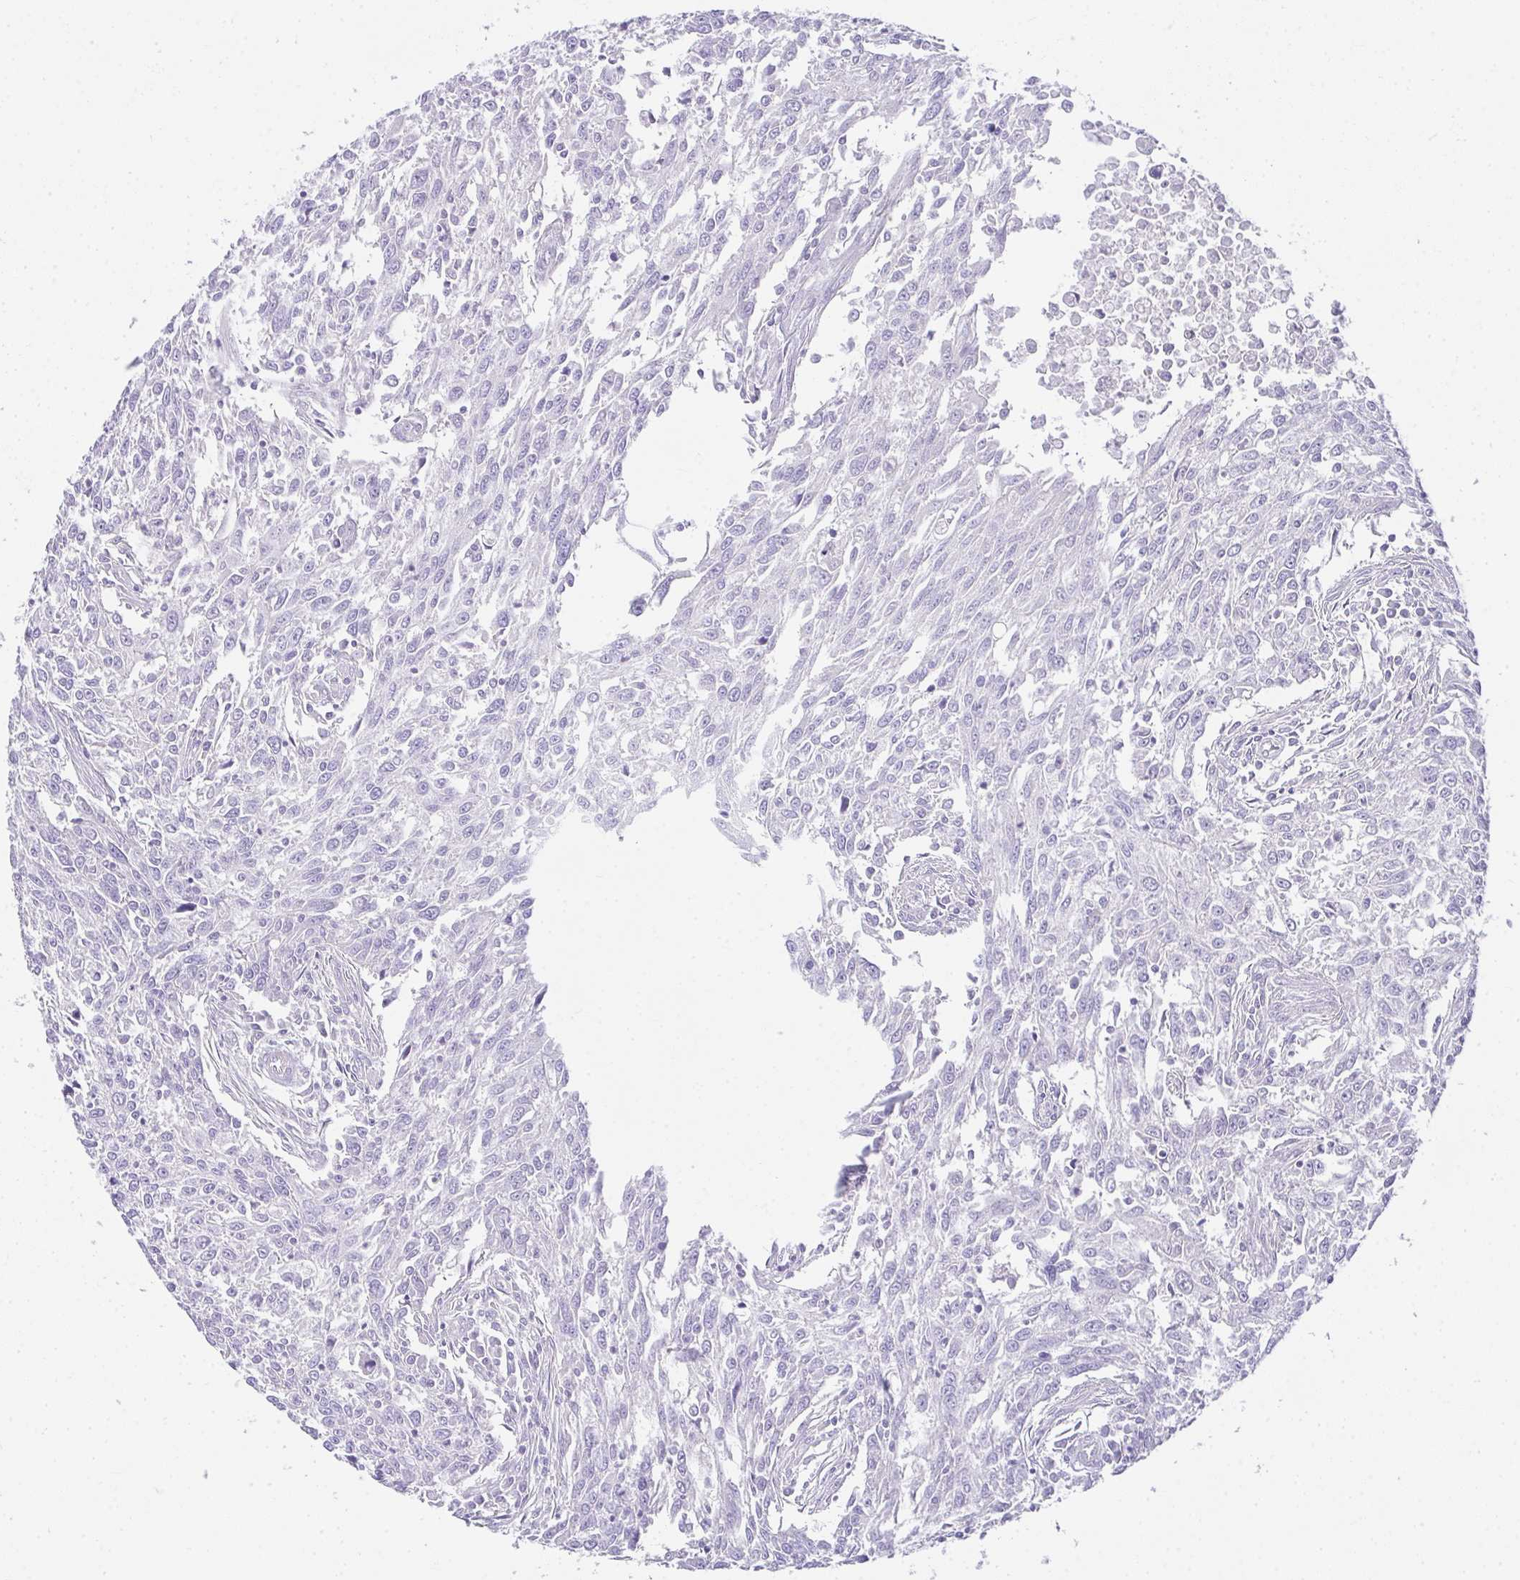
{"staining": {"intensity": "negative", "quantity": "none", "location": "none"}, "tissue": "breast cancer", "cell_type": "Tumor cells", "image_type": "cancer", "snomed": [{"axis": "morphology", "description": "Duct carcinoma"}, {"axis": "topography", "description": "Breast"}], "caption": "Human breast cancer stained for a protein using immunohistochemistry (IHC) displays no expression in tumor cells.", "gene": "AVIL", "patient": {"sex": "female", "age": 50}}